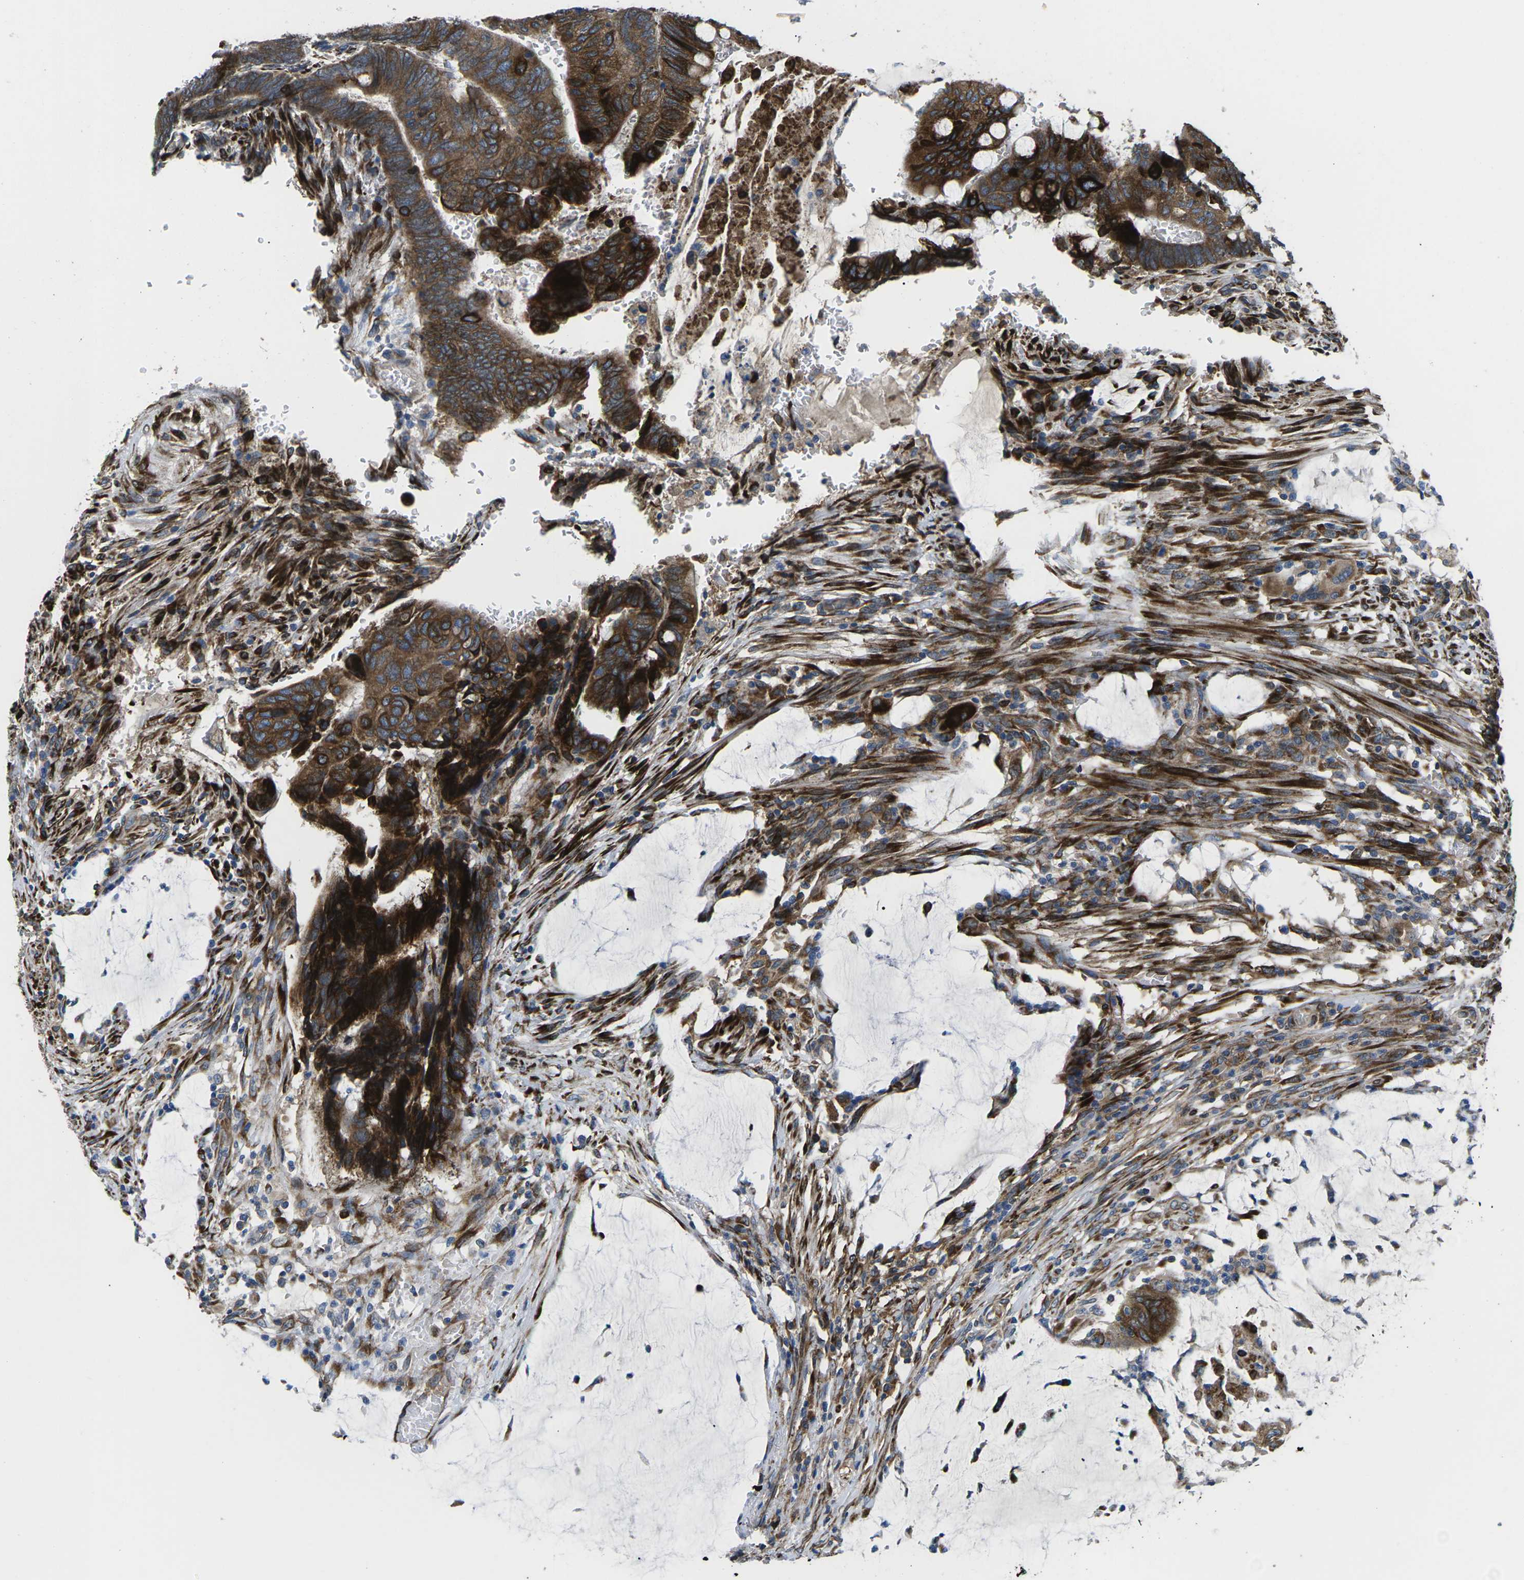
{"staining": {"intensity": "strong", "quantity": ">75%", "location": "cytoplasmic/membranous"}, "tissue": "colorectal cancer", "cell_type": "Tumor cells", "image_type": "cancer", "snomed": [{"axis": "morphology", "description": "Normal tissue, NOS"}, {"axis": "morphology", "description": "Adenocarcinoma, NOS"}, {"axis": "topography", "description": "Rectum"}], "caption": "Immunohistochemistry of human colorectal cancer exhibits high levels of strong cytoplasmic/membranous positivity in about >75% of tumor cells.", "gene": "PDZD8", "patient": {"sex": "male", "age": 92}}